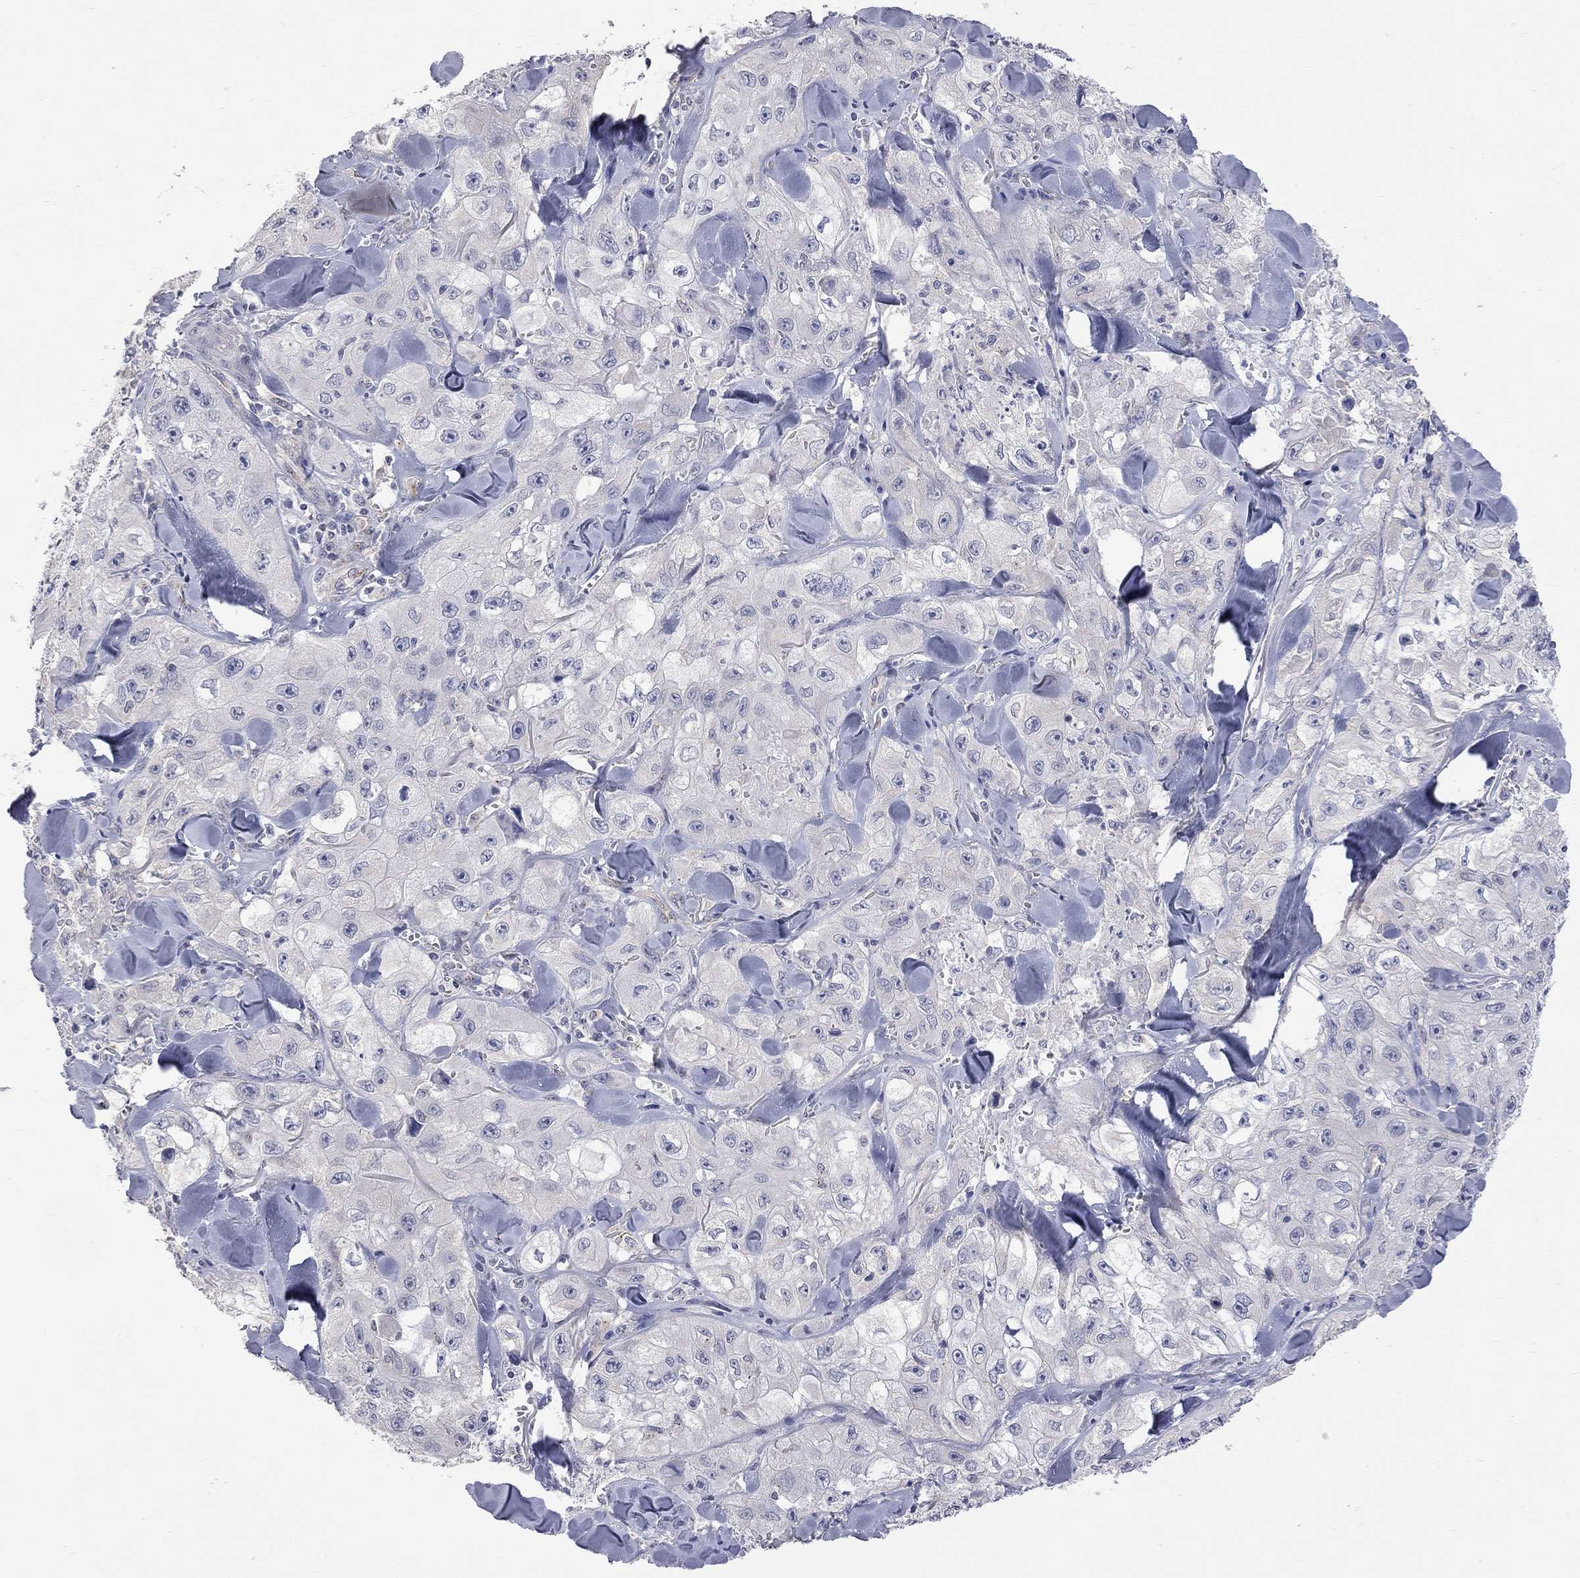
{"staining": {"intensity": "negative", "quantity": "none", "location": "none"}, "tissue": "skin cancer", "cell_type": "Tumor cells", "image_type": "cancer", "snomed": [{"axis": "morphology", "description": "Squamous cell carcinoma, NOS"}, {"axis": "topography", "description": "Skin"}, {"axis": "topography", "description": "Subcutis"}], "caption": "The immunohistochemistry (IHC) micrograph has no significant staining in tumor cells of squamous cell carcinoma (skin) tissue. (DAB (3,3'-diaminobenzidine) immunohistochemistry visualized using brightfield microscopy, high magnification).", "gene": "OPRK1", "patient": {"sex": "male", "age": 73}}